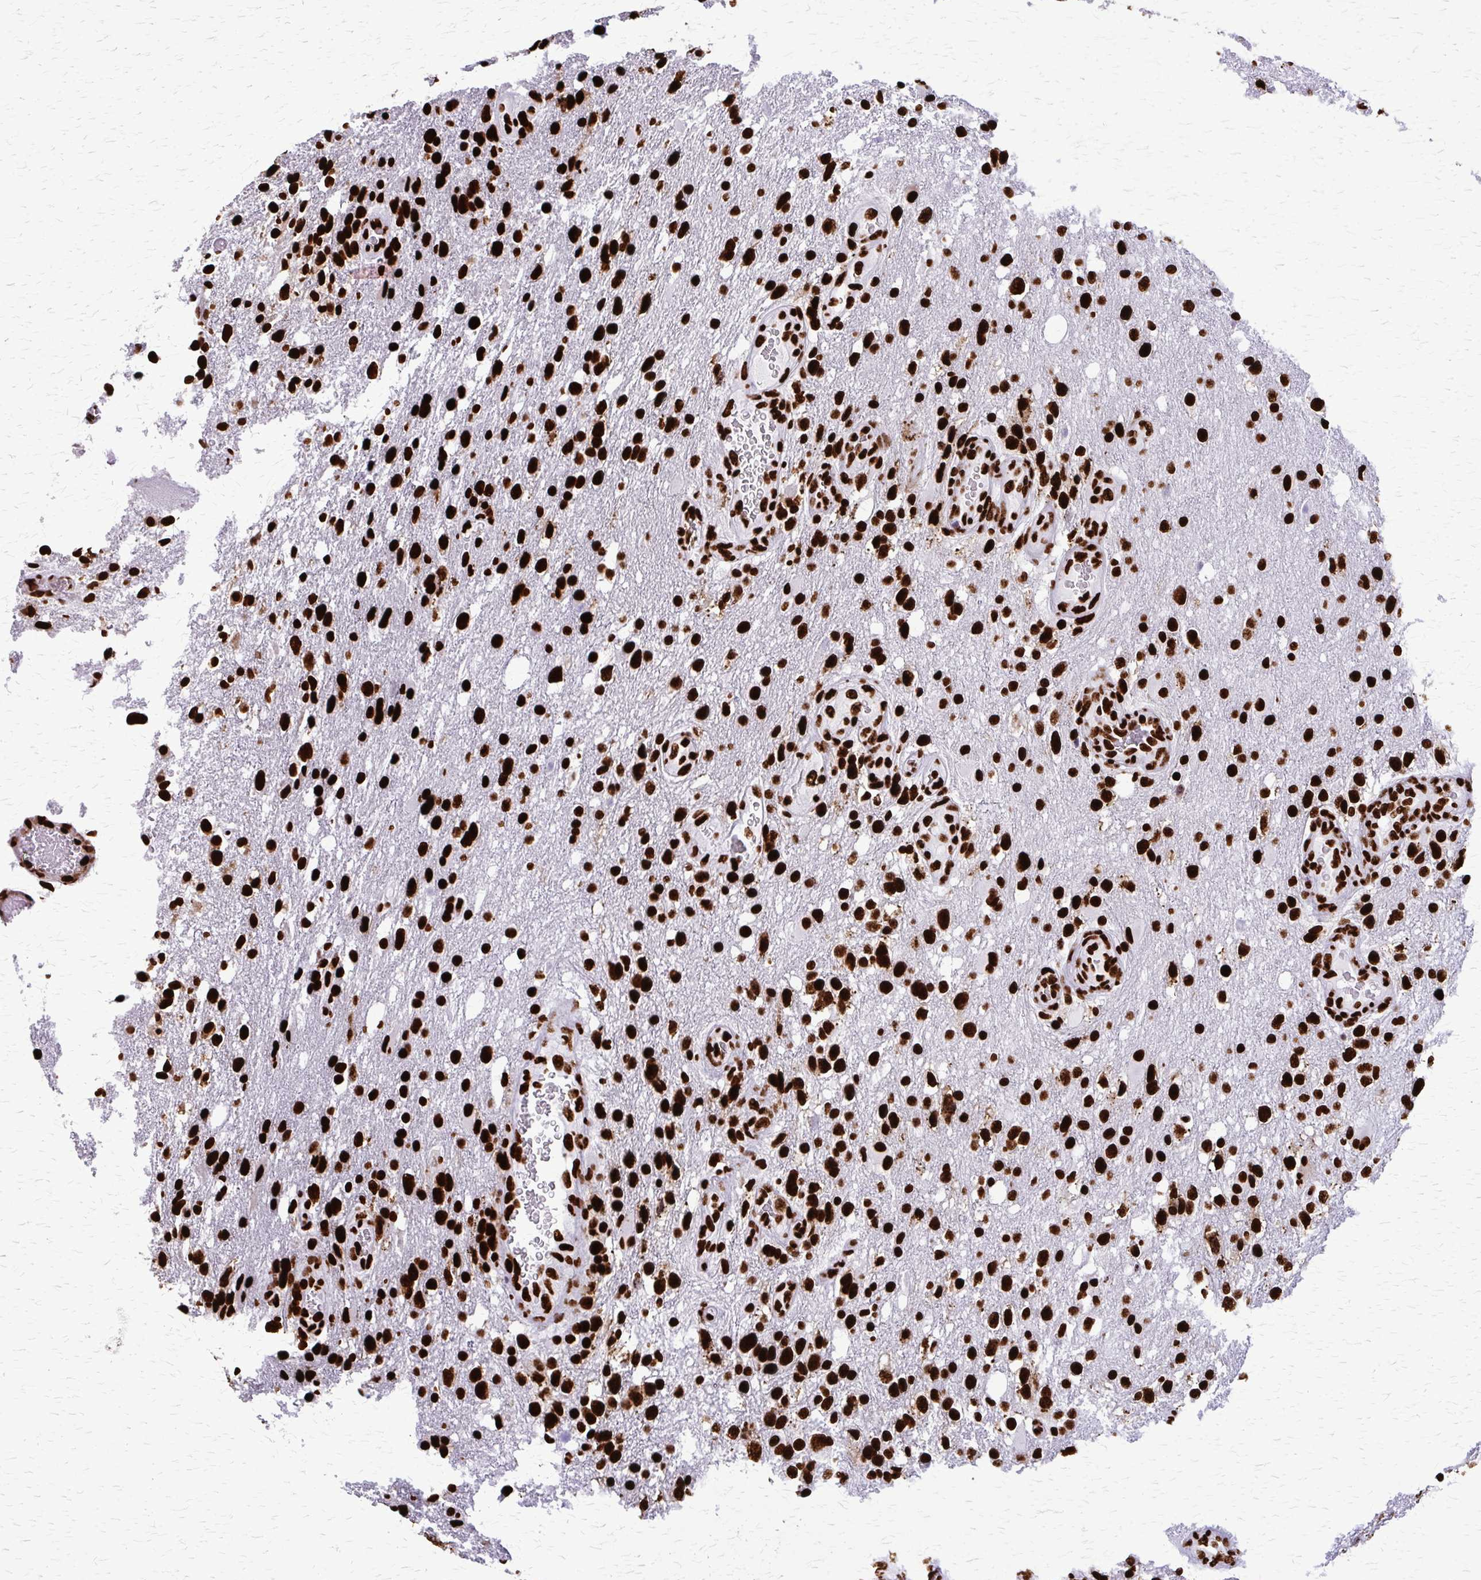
{"staining": {"intensity": "strong", "quantity": ">75%", "location": "nuclear"}, "tissue": "glioma", "cell_type": "Tumor cells", "image_type": "cancer", "snomed": [{"axis": "morphology", "description": "Glioma, malignant, High grade"}, {"axis": "topography", "description": "Brain"}], "caption": "Glioma was stained to show a protein in brown. There is high levels of strong nuclear staining in approximately >75% of tumor cells.", "gene": "SFPQ", "patient": {"sex": "female", "age": 58}}